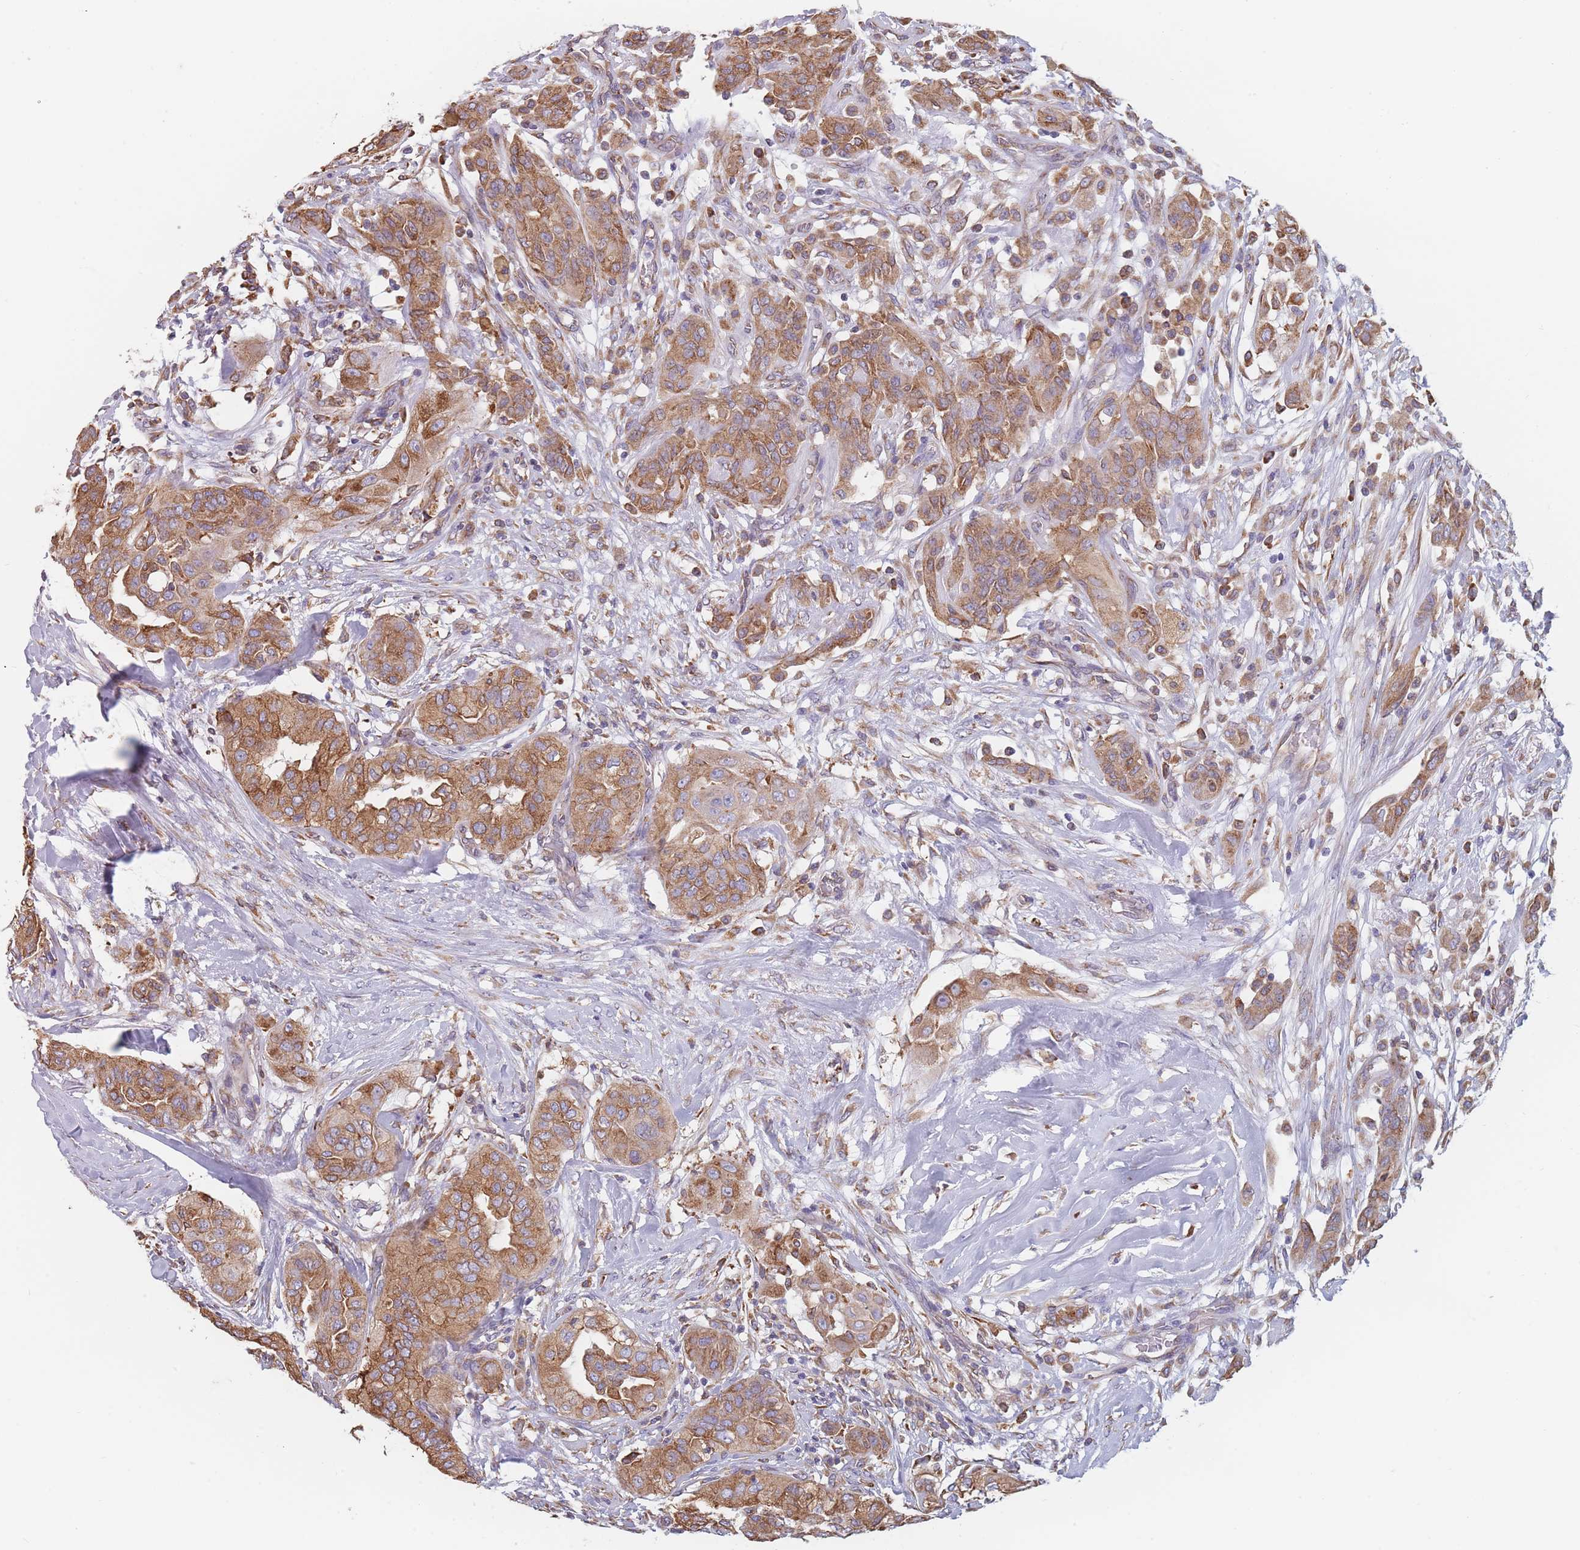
{"staining": {"intensity": "moderate", "quantity": ">75%", "location": "cytoplasmic/membranous"}, "tissue": "thyroid cancer", "cell_type": "Tumor cells", "image_type": "cancer", "snomed": [{"axis": "morphology", "description": "Papillary adenocarcinoma, NOS"}, {"axis": "topography", "description": "Thyroid gland"}], "caption": "Tumor cells reveal moderate cytoplasmic/membranous positivity in approximately >75% of cells in papillary adenocarcinoma (thyroid).", "gene": "OR7C2", "patient": {"sex": "female", "age": 59}}